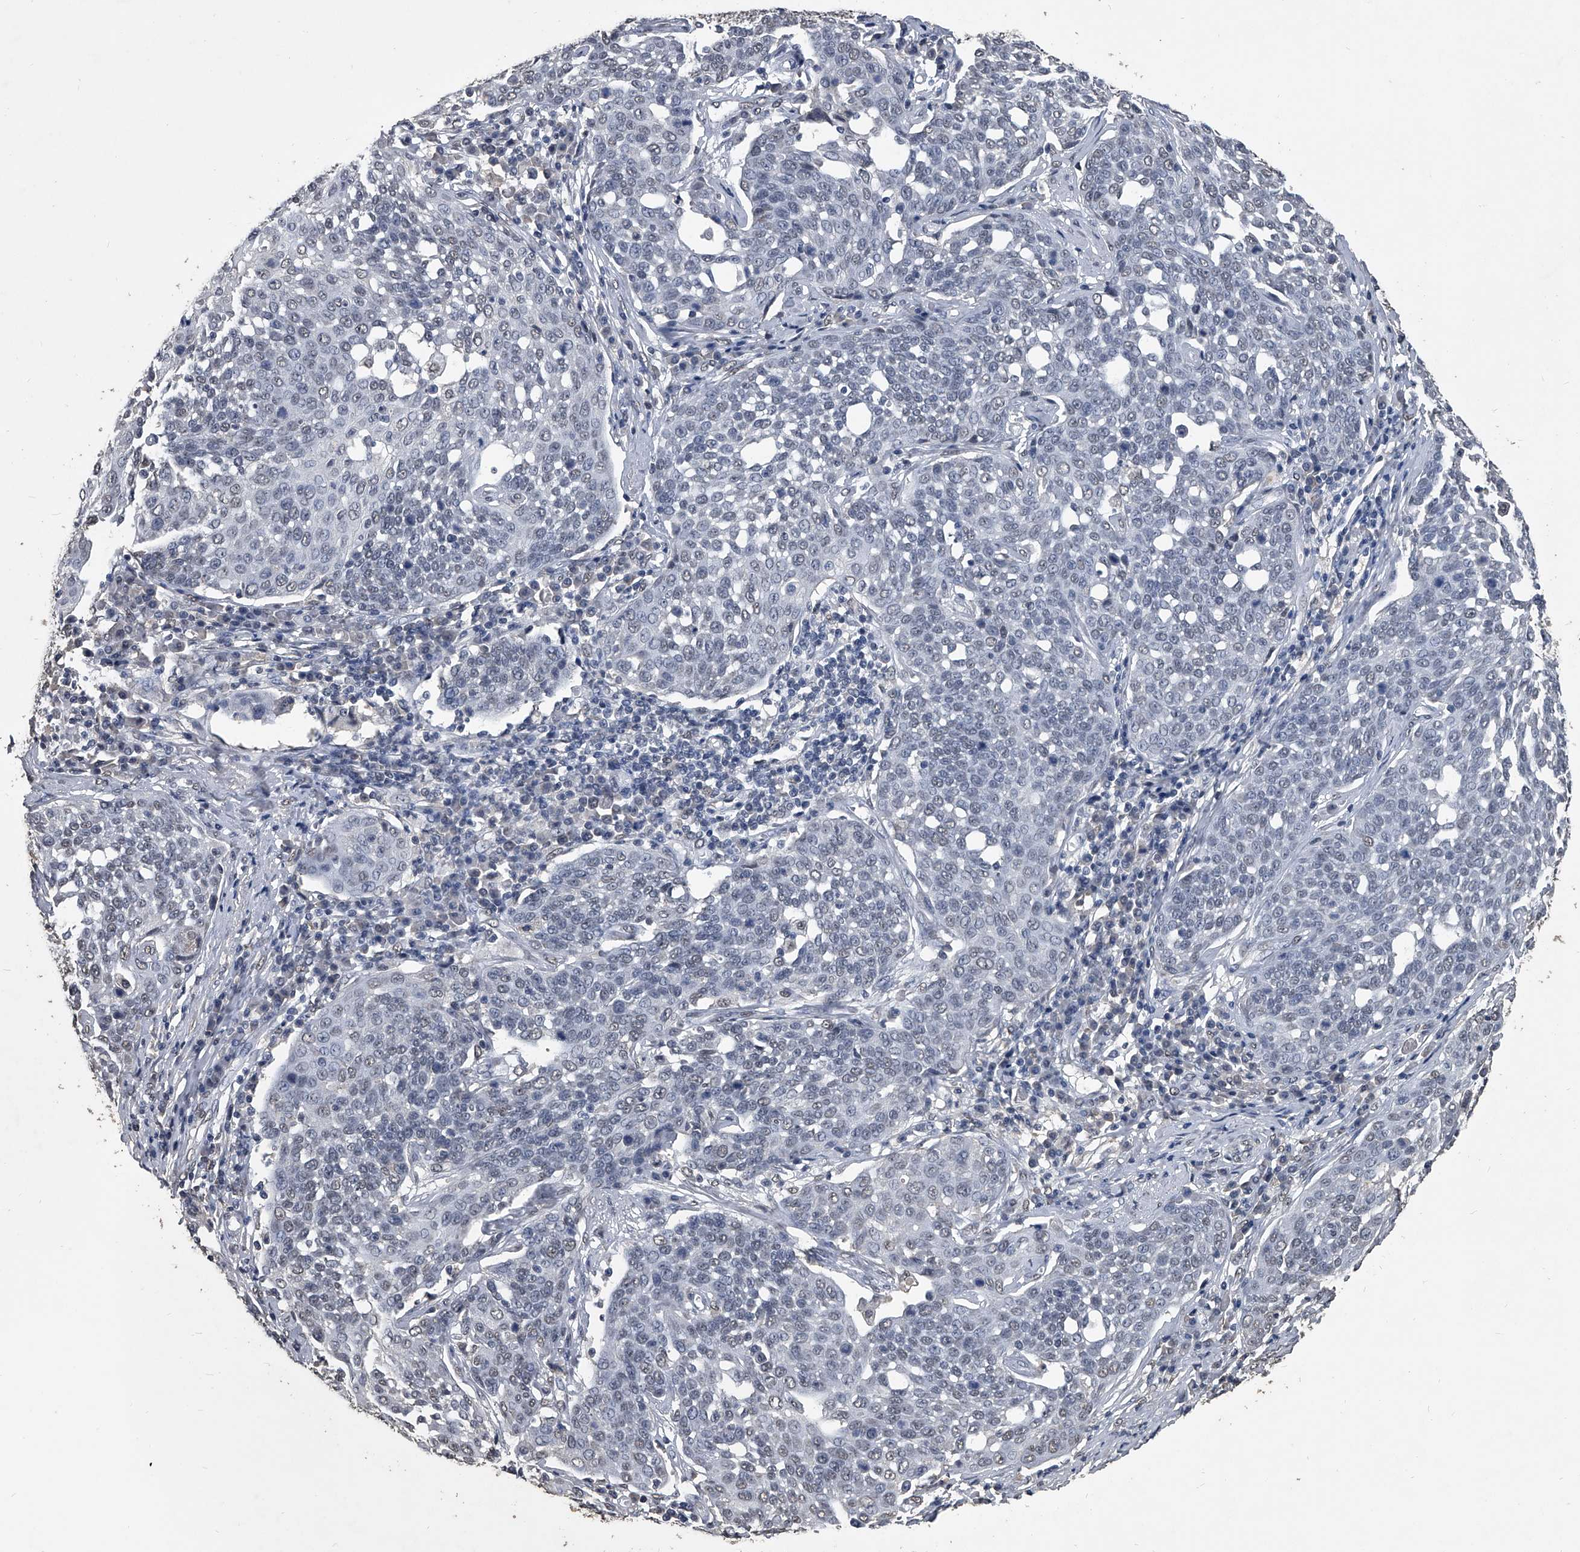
{"staining": {"intensity": "negative", "quantity": "none", "location": "none"}, "tissue": "cervical cancer", "cell_type": "Tumor cells", "image_type": "cancer", "snomed": [{"axis": "morphology", "description": "Squamous cell carcinoma, NOS"}, {"axis": "topography", "description": "Cervix"}], "caption": "Human cervical squamous cell carcinoma stained for a protein using IHC demonstrates no staining in tumor cells.", "gene": "MATR3", "patient": {"sex": "female", "age": 34}}